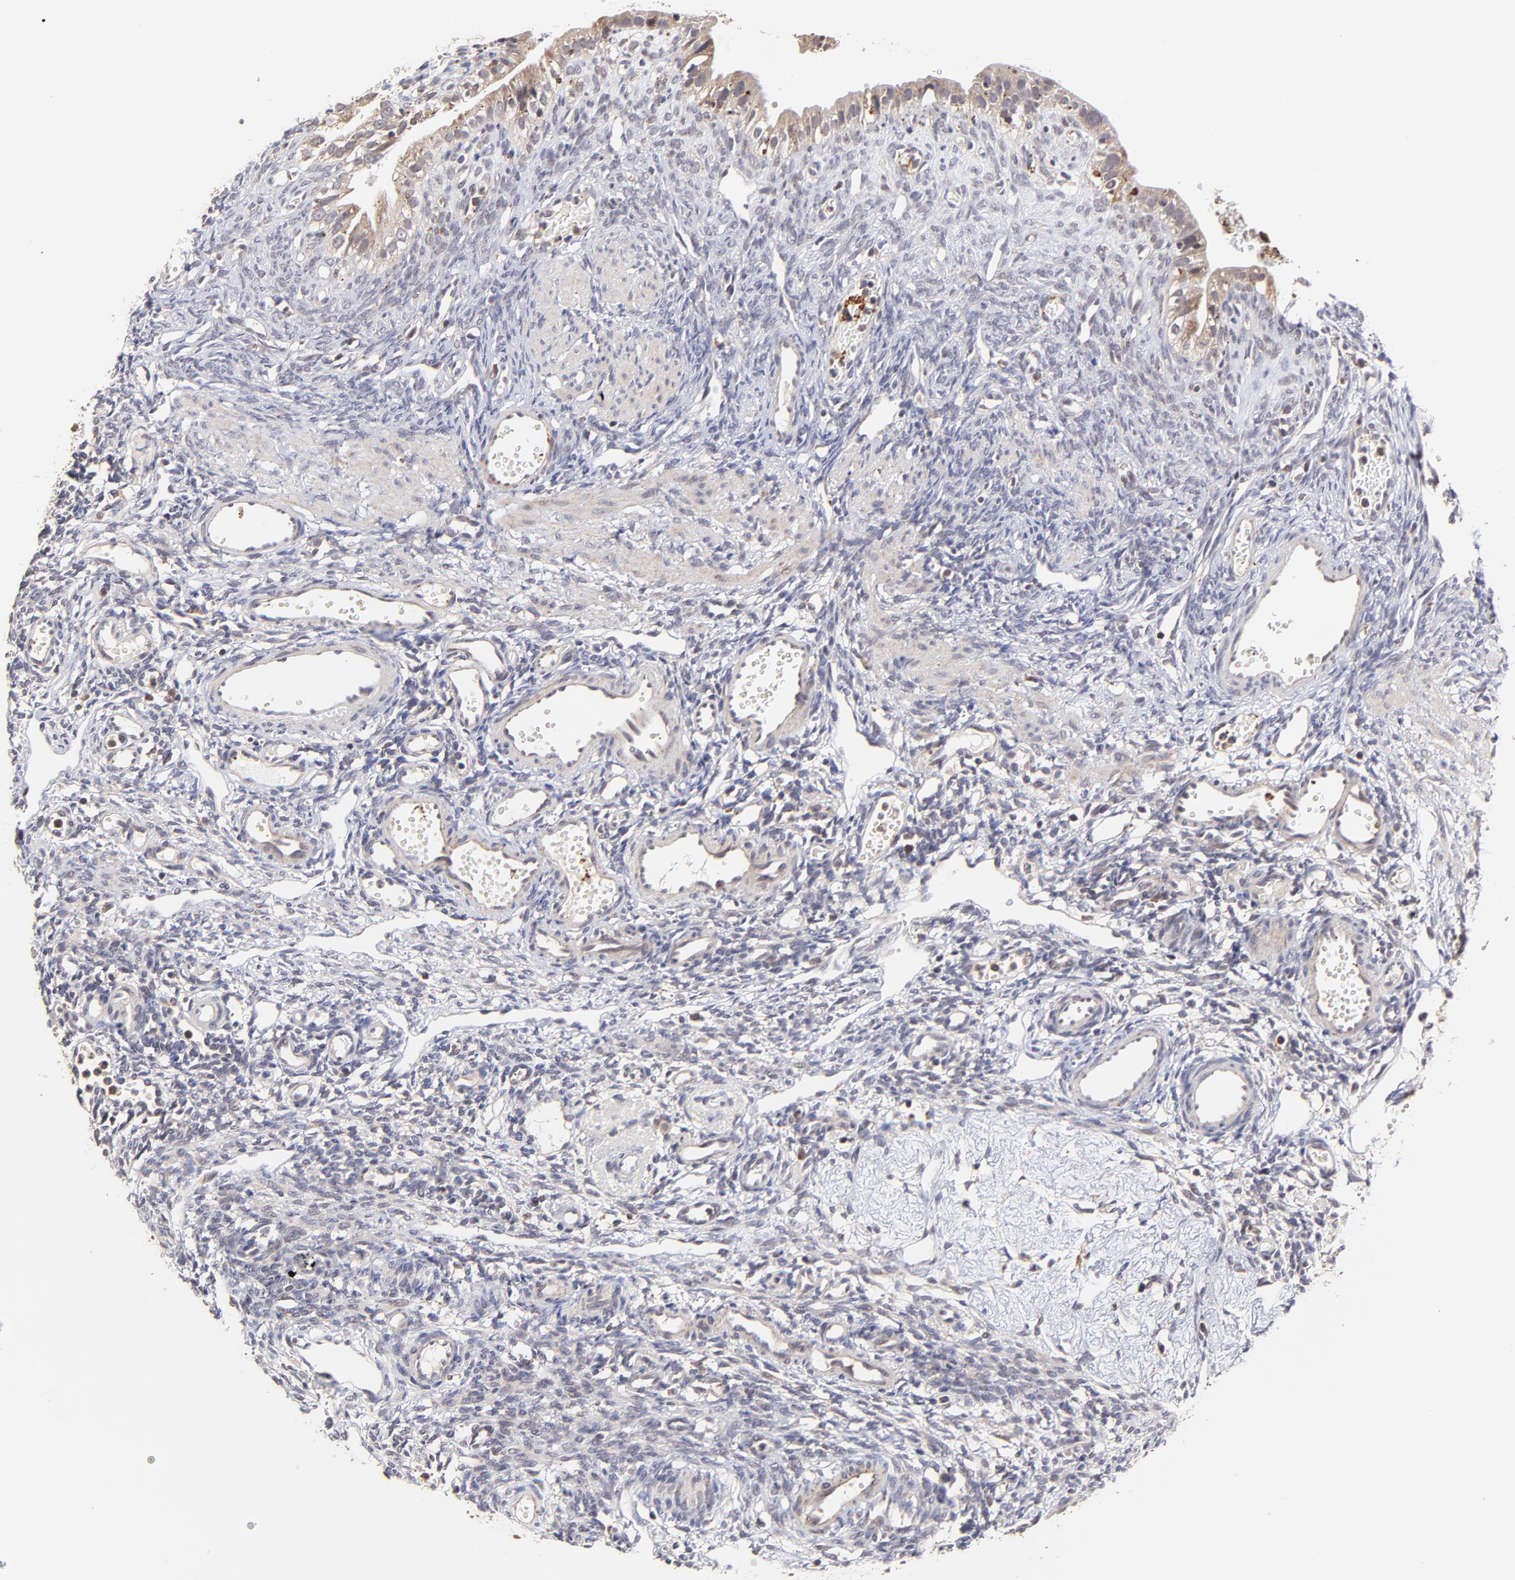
{"staining": {"intensity": "weak", "quantity": ">75%", "location": "cytoplasmic/membranous"}, "tissue": "ovary", "cell_type": "Follicle cells", "image_type": "normal", "snomed": [{"axis": "morphology", "description": "Normal tissue, NOS"}, {"axis": "topography", "description": "Ovary"}], "caption": "High-magnification brightfield microscopy of unremarkable ovary stained with DAB (3,3'-diaminobenzidine) (brown) and counterstained with hematoxylin (blue). follicle cells exhibit weak cytoplasmic/membranous expression is seen in approximately>75% of cells. The staining is performed using DAB (3,3'-diaminobenzidine) brown chromogen to label protein expression. The nuclei are counter-stained blue using hematoxylin.", "gene": "MAP2K7", "patient": {"sex": "female", "age": 33}}